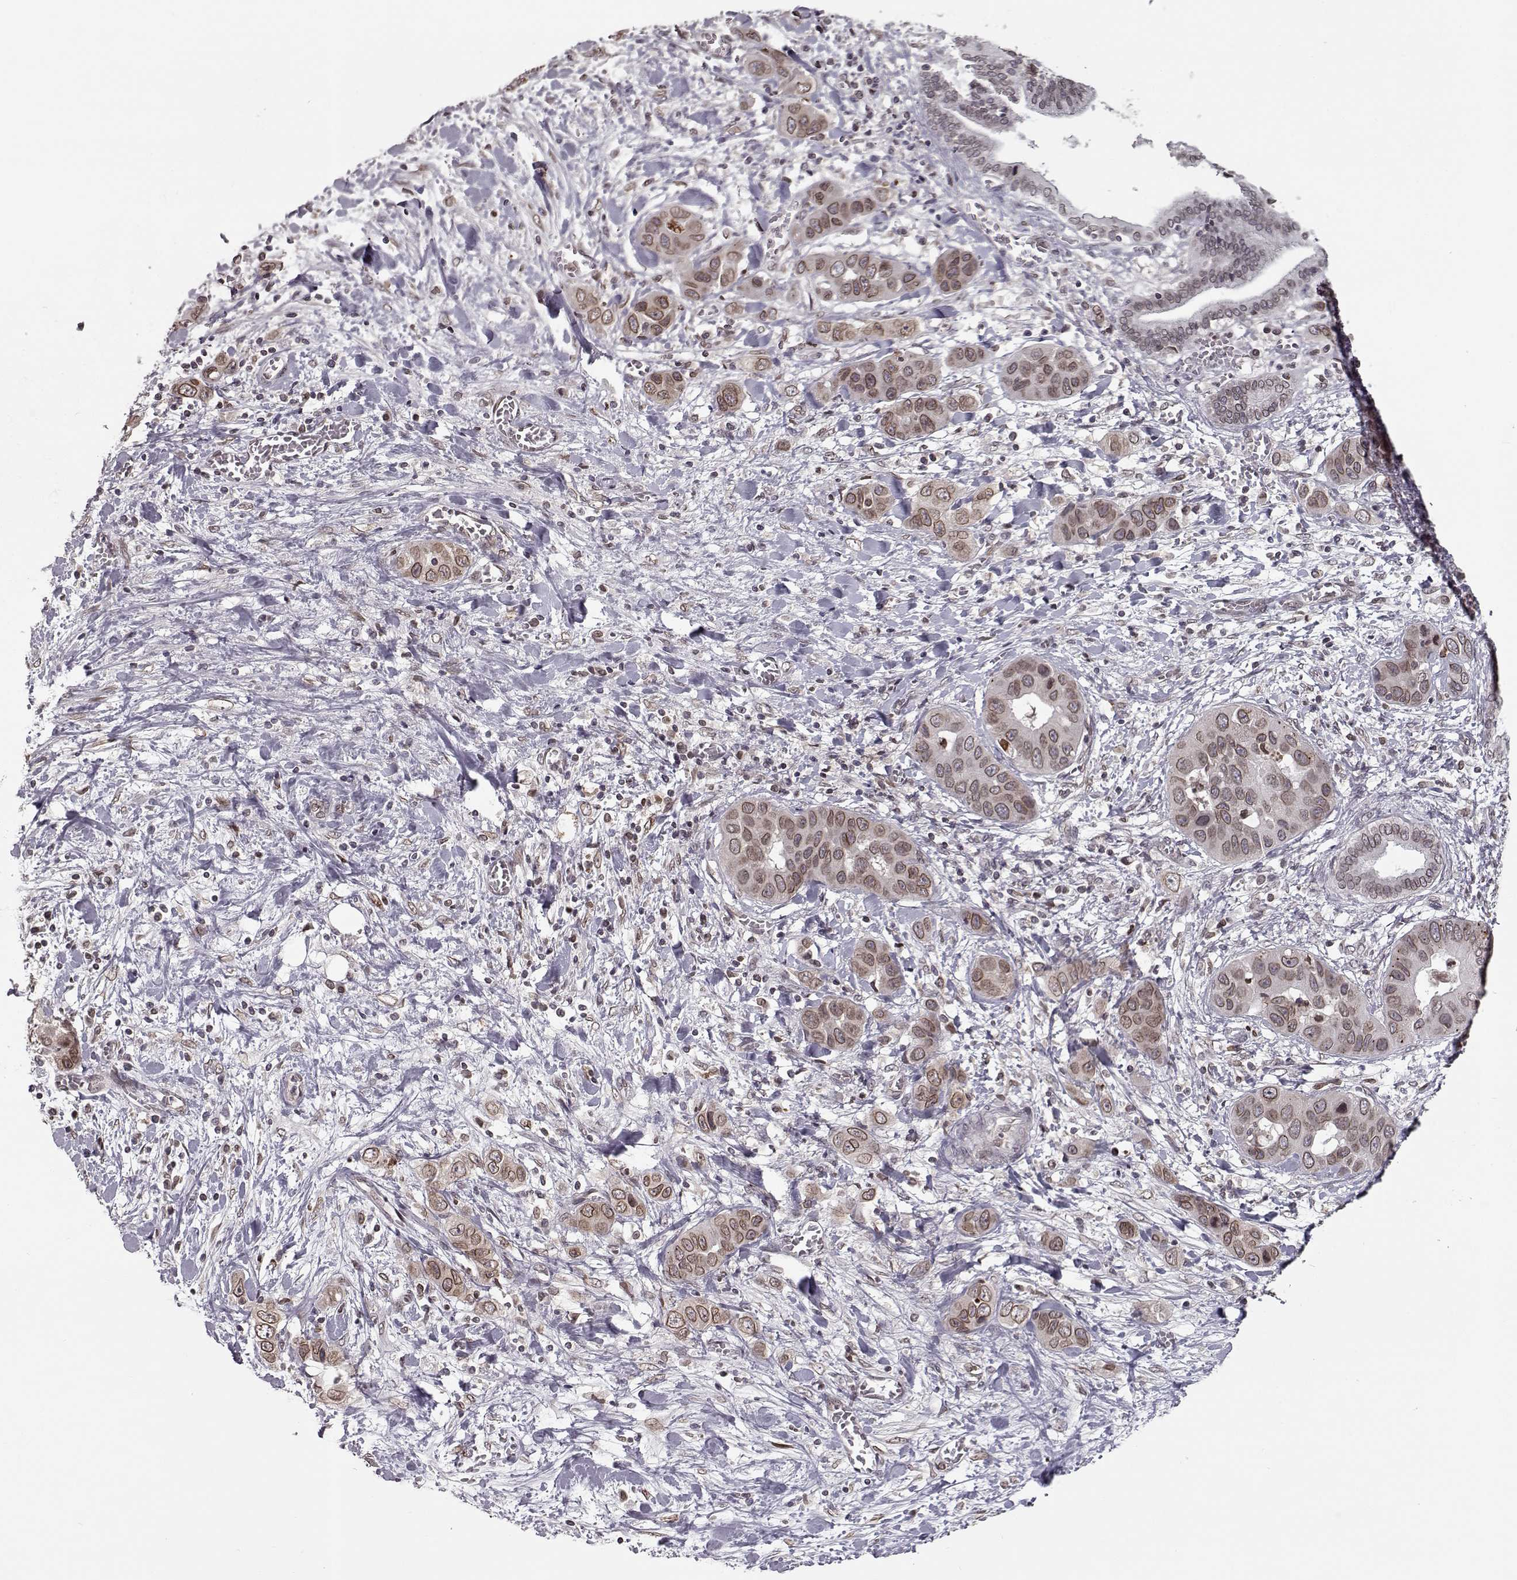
{"staining": {"intensity": "moderate", "quantity": ">75%", "location": "cytoplasmic/membranous,nuclear"}, "tissue": "liver cancer", "cell_type": "Tumor cells", "image_type": "cancer", "snomed": [{"axis": "morphology", "description": "Cholangiocarcinoma"}, {"axis": "topography", "description": "Liver"}], "caption": "Protein expression analysis of liver cancer (cholangiocarcinoma) shows moderate cytoplasmic/membranous and nuclear staining in approximately >75% of tumor cells.", "gene": "NUP37", "patient": {"sex": "female", "age": 52}}